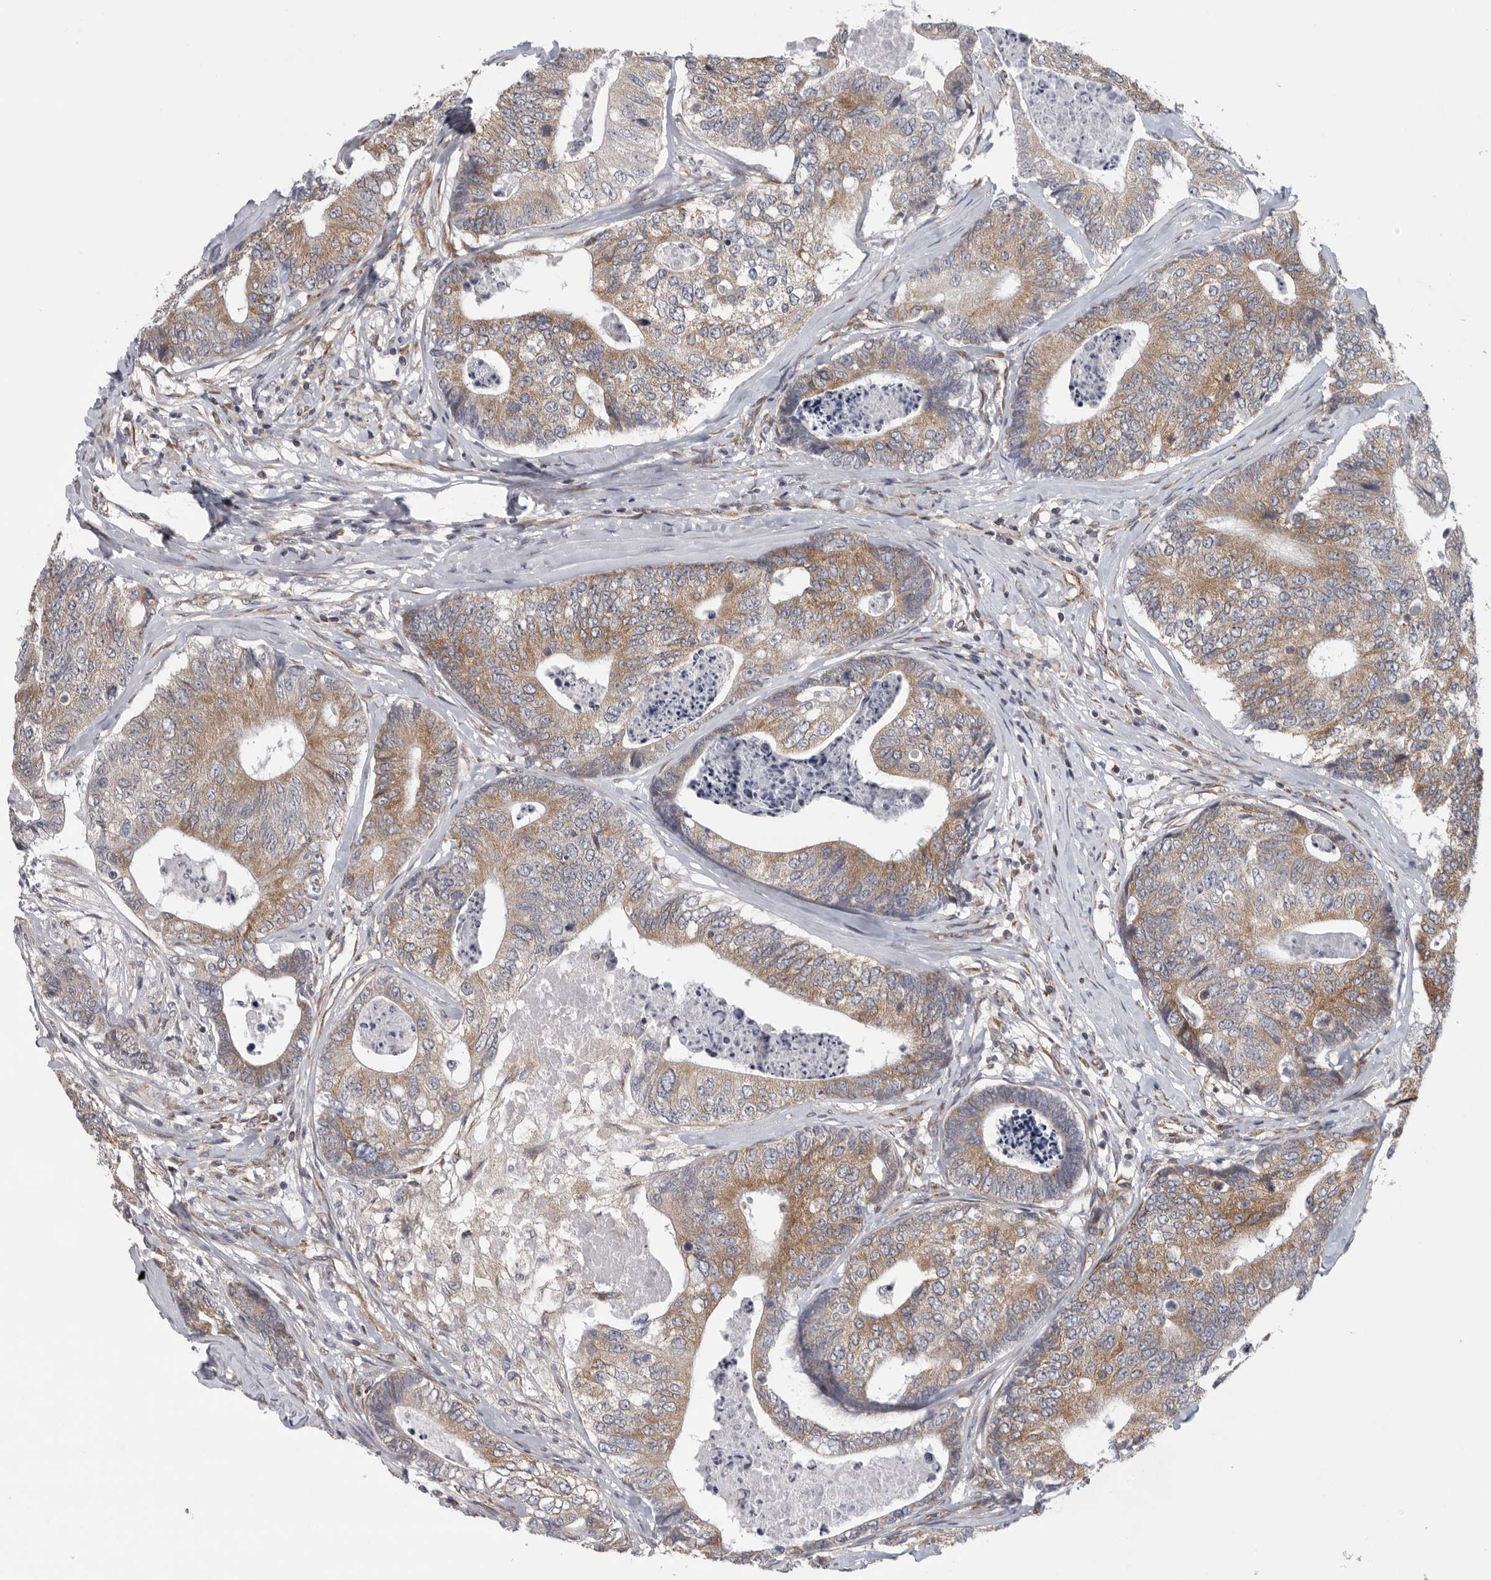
{"staining": {"intensity": "moderate", "quantity": ">75%", "location": "cytoplasmic/membranous"}, "tissue": "colorectal cancer", "cell_type": "Tumor cells", "image_type": "cancer", "snomed": [{"axis": "morphology", "description": "Adenocarcinoma, NOS"}, {"axis": "topography", "description": "Colon"}], "caption": "A photomicrograph of human colorectal cancer stained for a protein displays moderate cytoplasmic/membranous brown staining in tumor cells.", "gene": "FKBP8", "patient": {"sex": "female", "age": 67}}